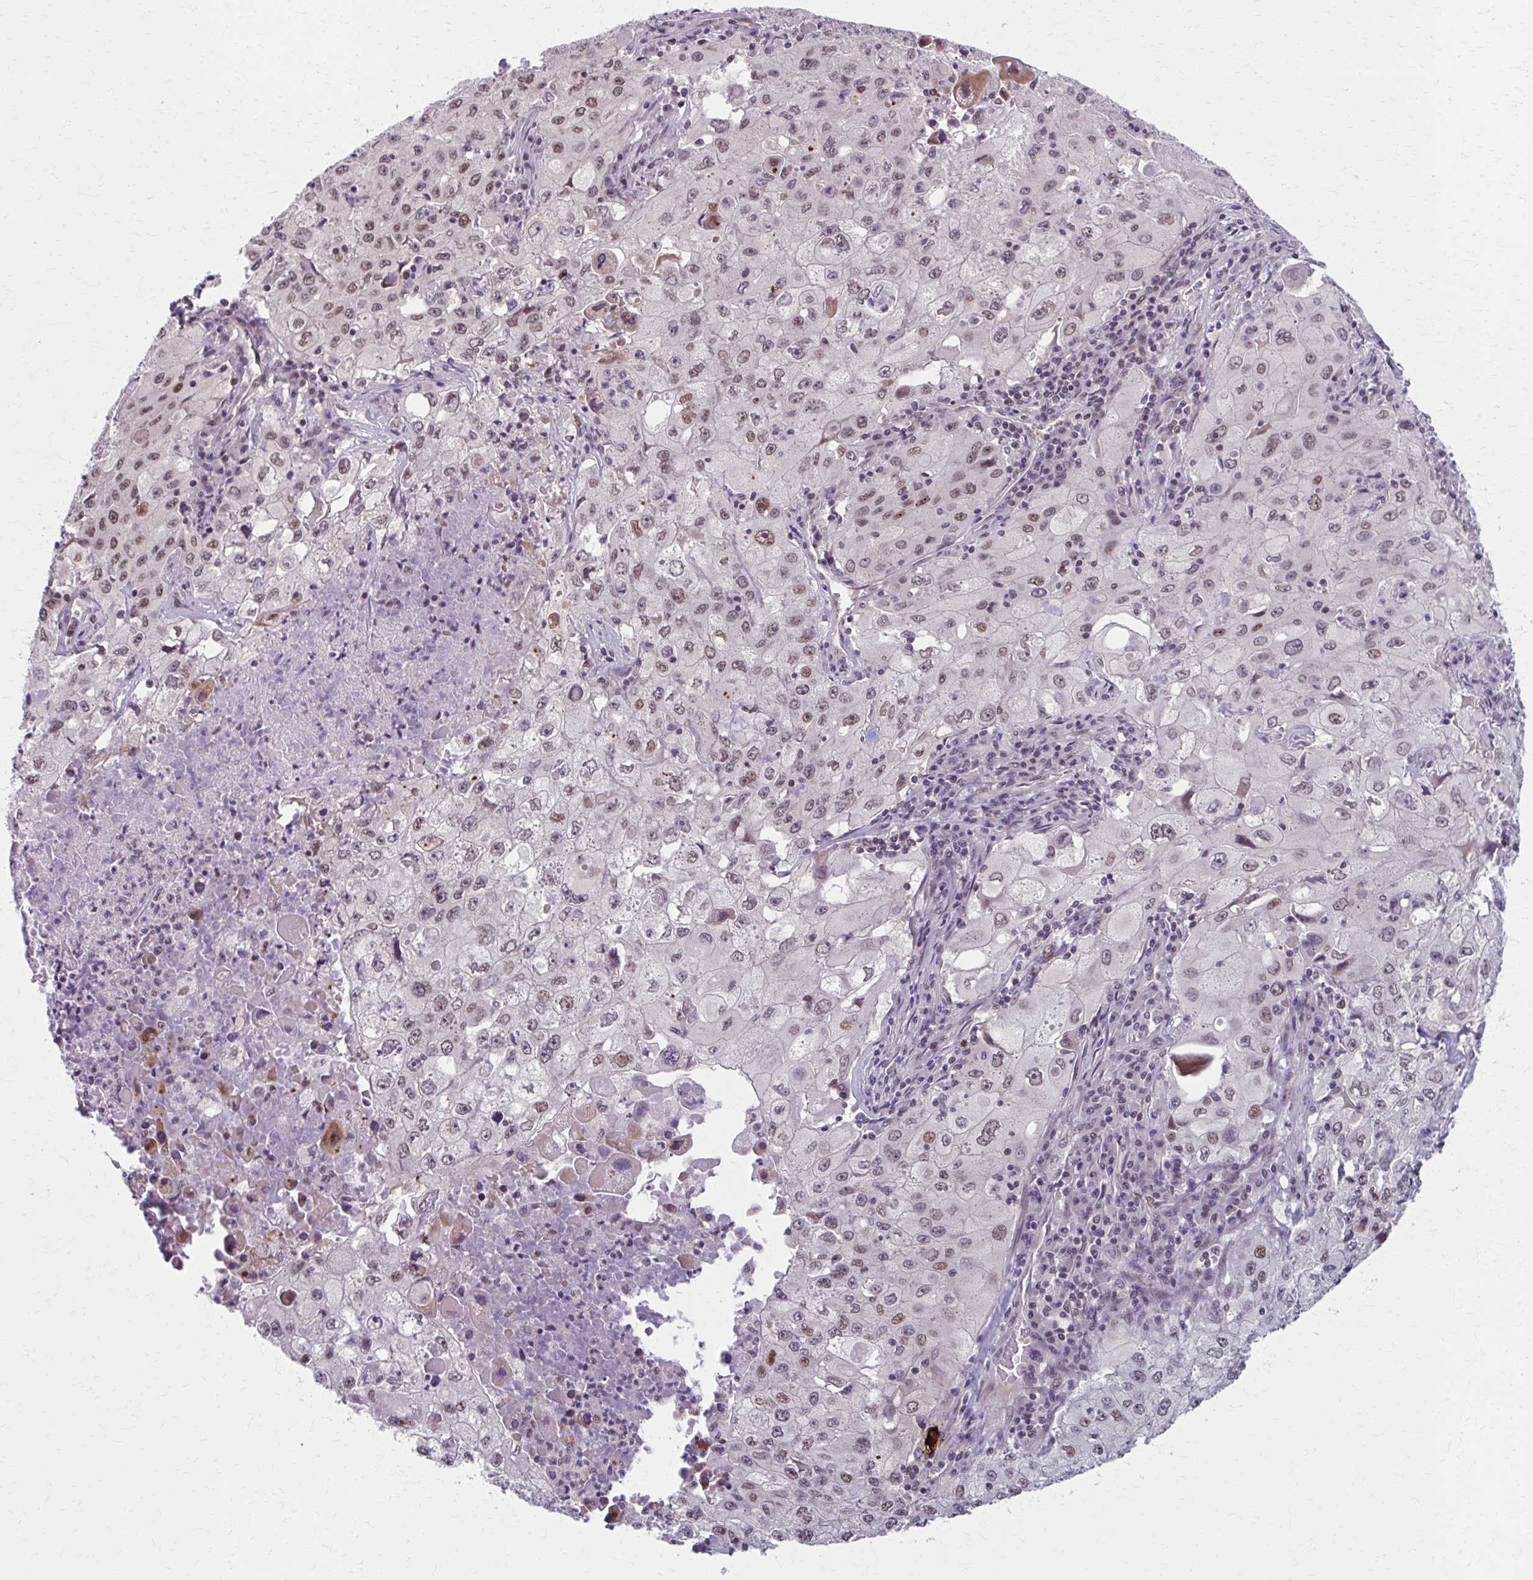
{"staining": {"intensity": "moderate", "quantity": "25%-75%", "location": "nuclear"}, "tissue": "lung cancer", "cell_type": "Tumor cells", "image_type": "cancer", "snomed": [{"axis": "morphology", "description": "Squamous cell carcinoma, NOS"}, {"axis": "topography", "description": "Lung"}], "caption": "A medium amount of moderate nuclear positivity is seen in approximately 25%-75% of tumor cells in lung squamous cell carcinoma tissue. The protein is stained brown, and the nuclei are stained in blue (DAB (3,3'-diaminobenzidine) IHC with brightfield microscopy, high magnification).", "gene": "SETBP1", "patient": {"sex": "male", "age": 63}}